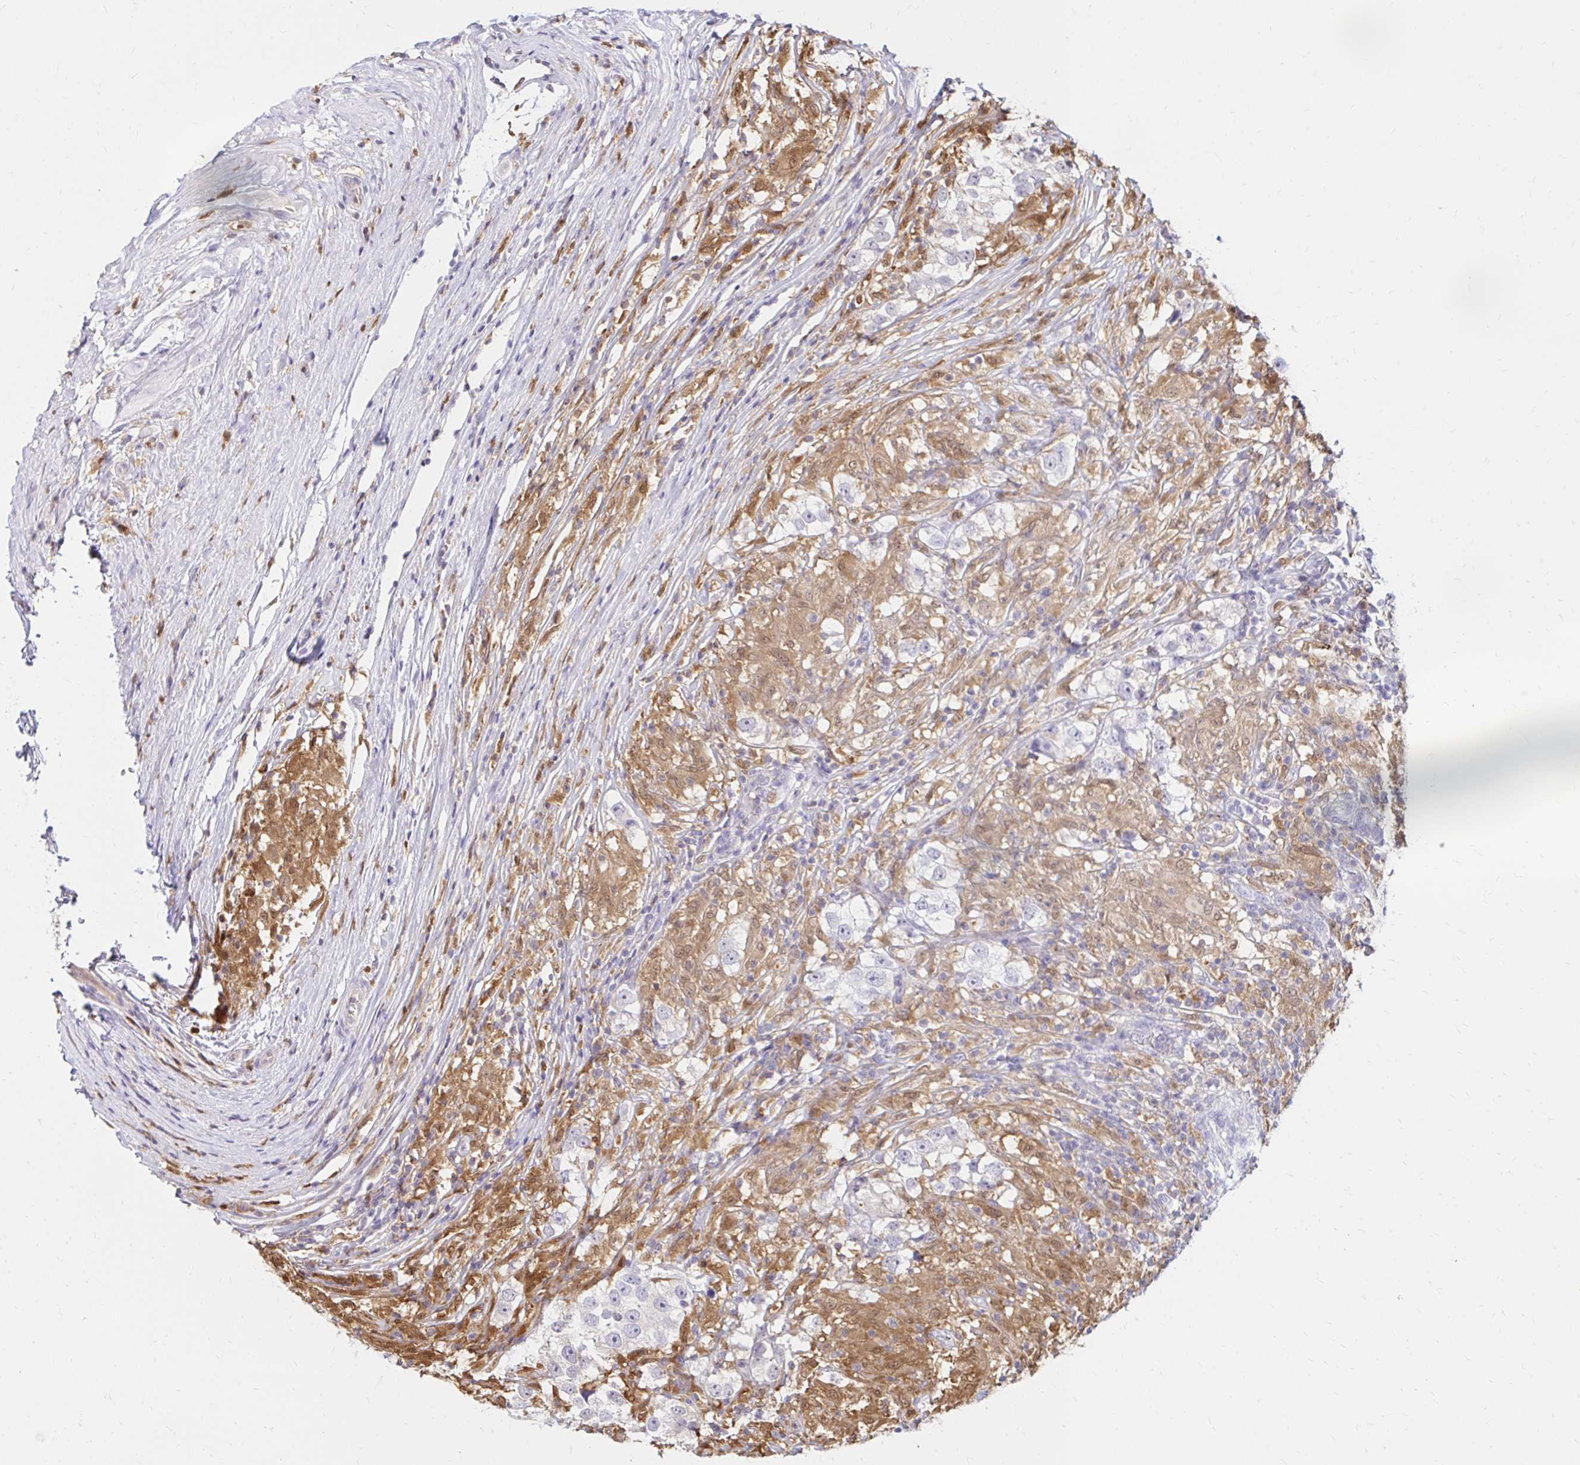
{"staining": {"intensity": "negative", "quantity": "none", "location": "none"}, "tissue": "testis cancer", "cell_type": "Tumor cells", "image_type": "cancer", "snomed": [{"axis": "morphology", "description": "Seminoma, NOS"}, {"axis": "topography", "description": "Testis"}], "caption": "Tumor cells are negative for brown protein staining in testis cancer (seminoma).", "gene": "PYCARD", "patient": {"sex": "male", "age": 46}}